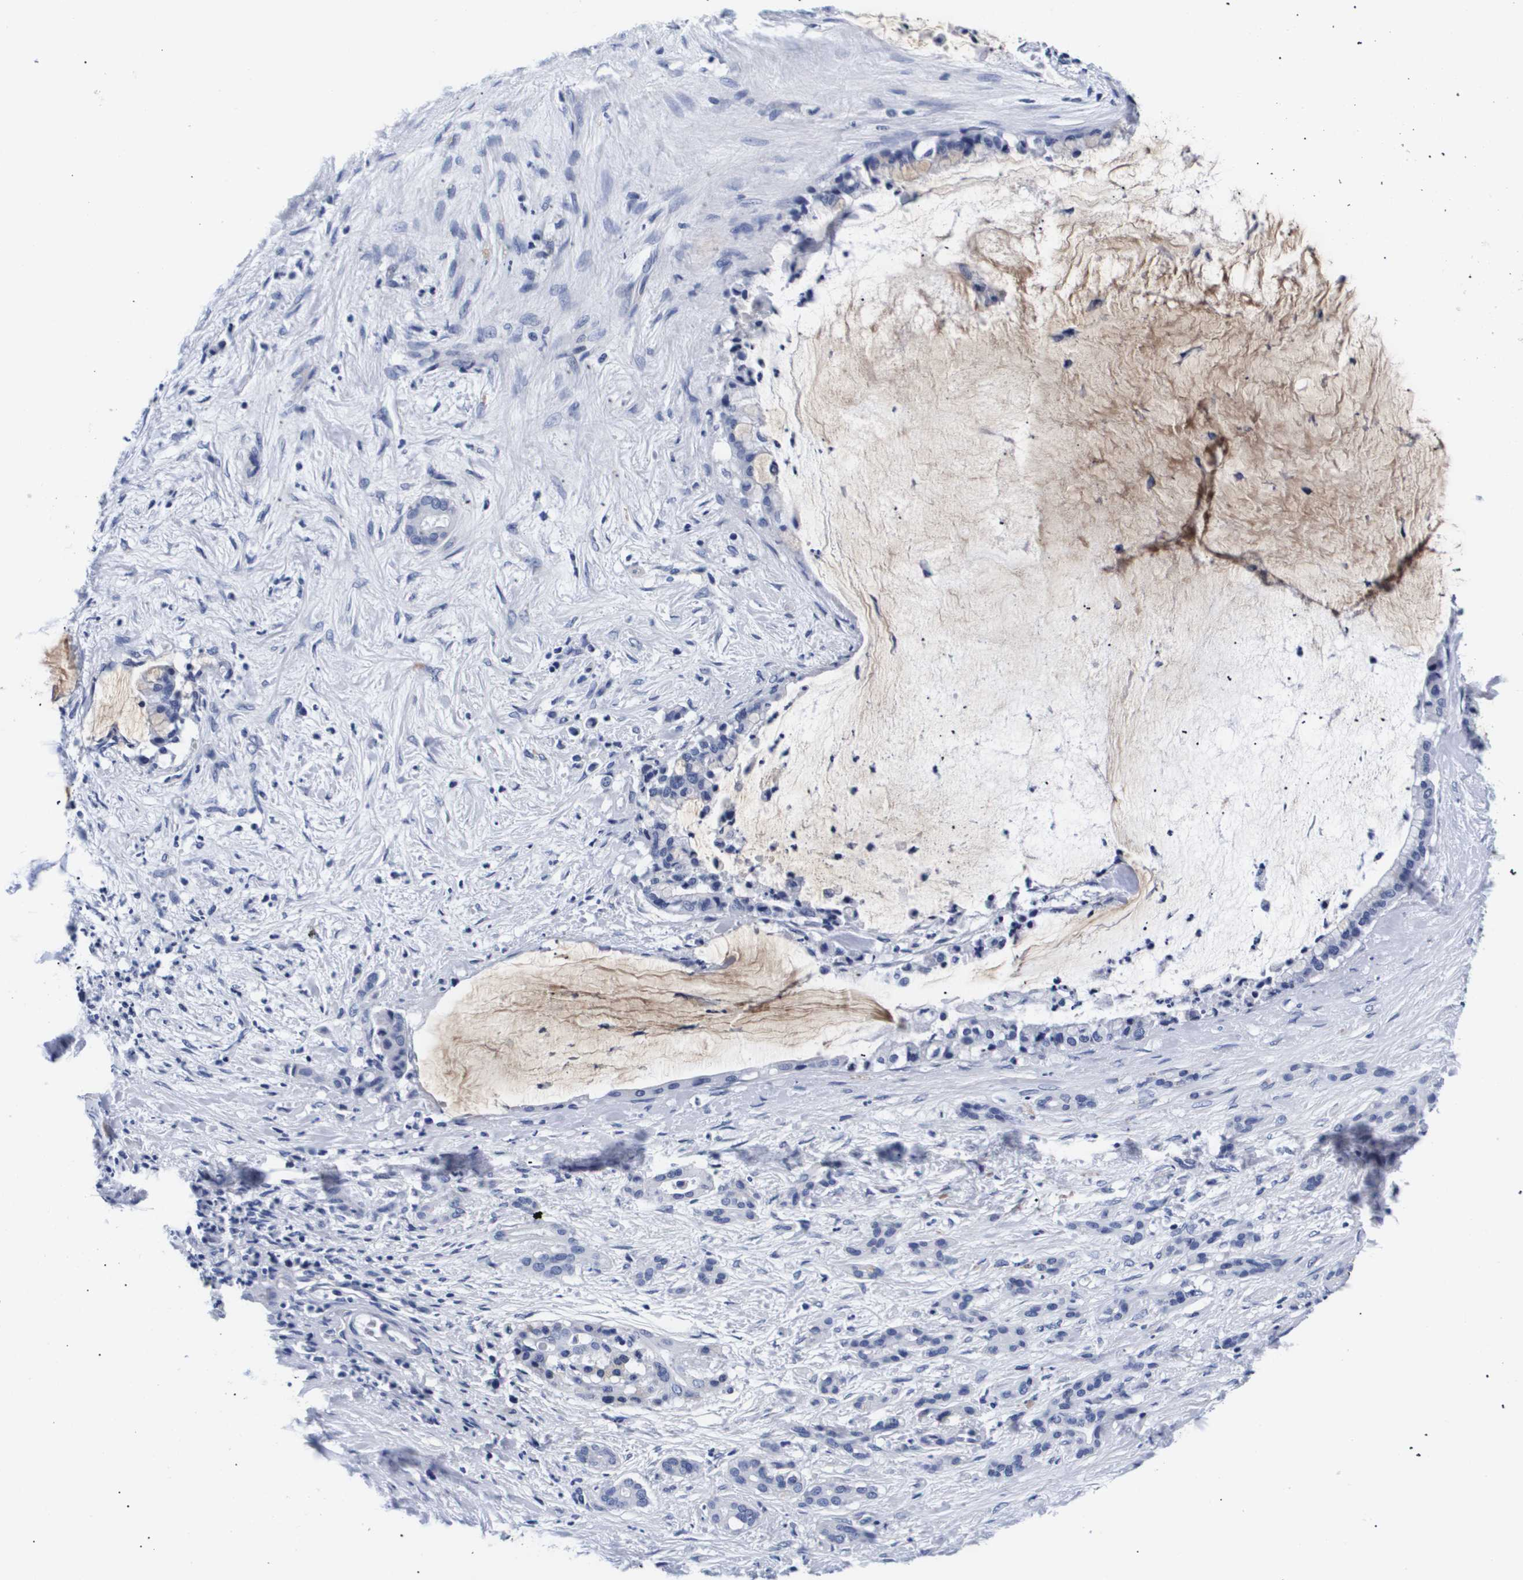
{"staining": {"intensity": "negative", "quantity": "none", "location": "none"}, "tissue": "pancreatic cancer", "cell_type": "Tumor cells", "image_type": "cancer", "snomed": [{"axis": "morphology", "description": "Adenocarcinoma, NOS"}, {"axis": "topography", "description": "Pancreas"}], "caption": "IHC photomicrograph of human pancreatic adenocarcinoma stained for a protein (brown), which shows no expression in tumor cells.", "gene": "ATP6V0A4", "patient": {"sex": "male", "age": 41}}